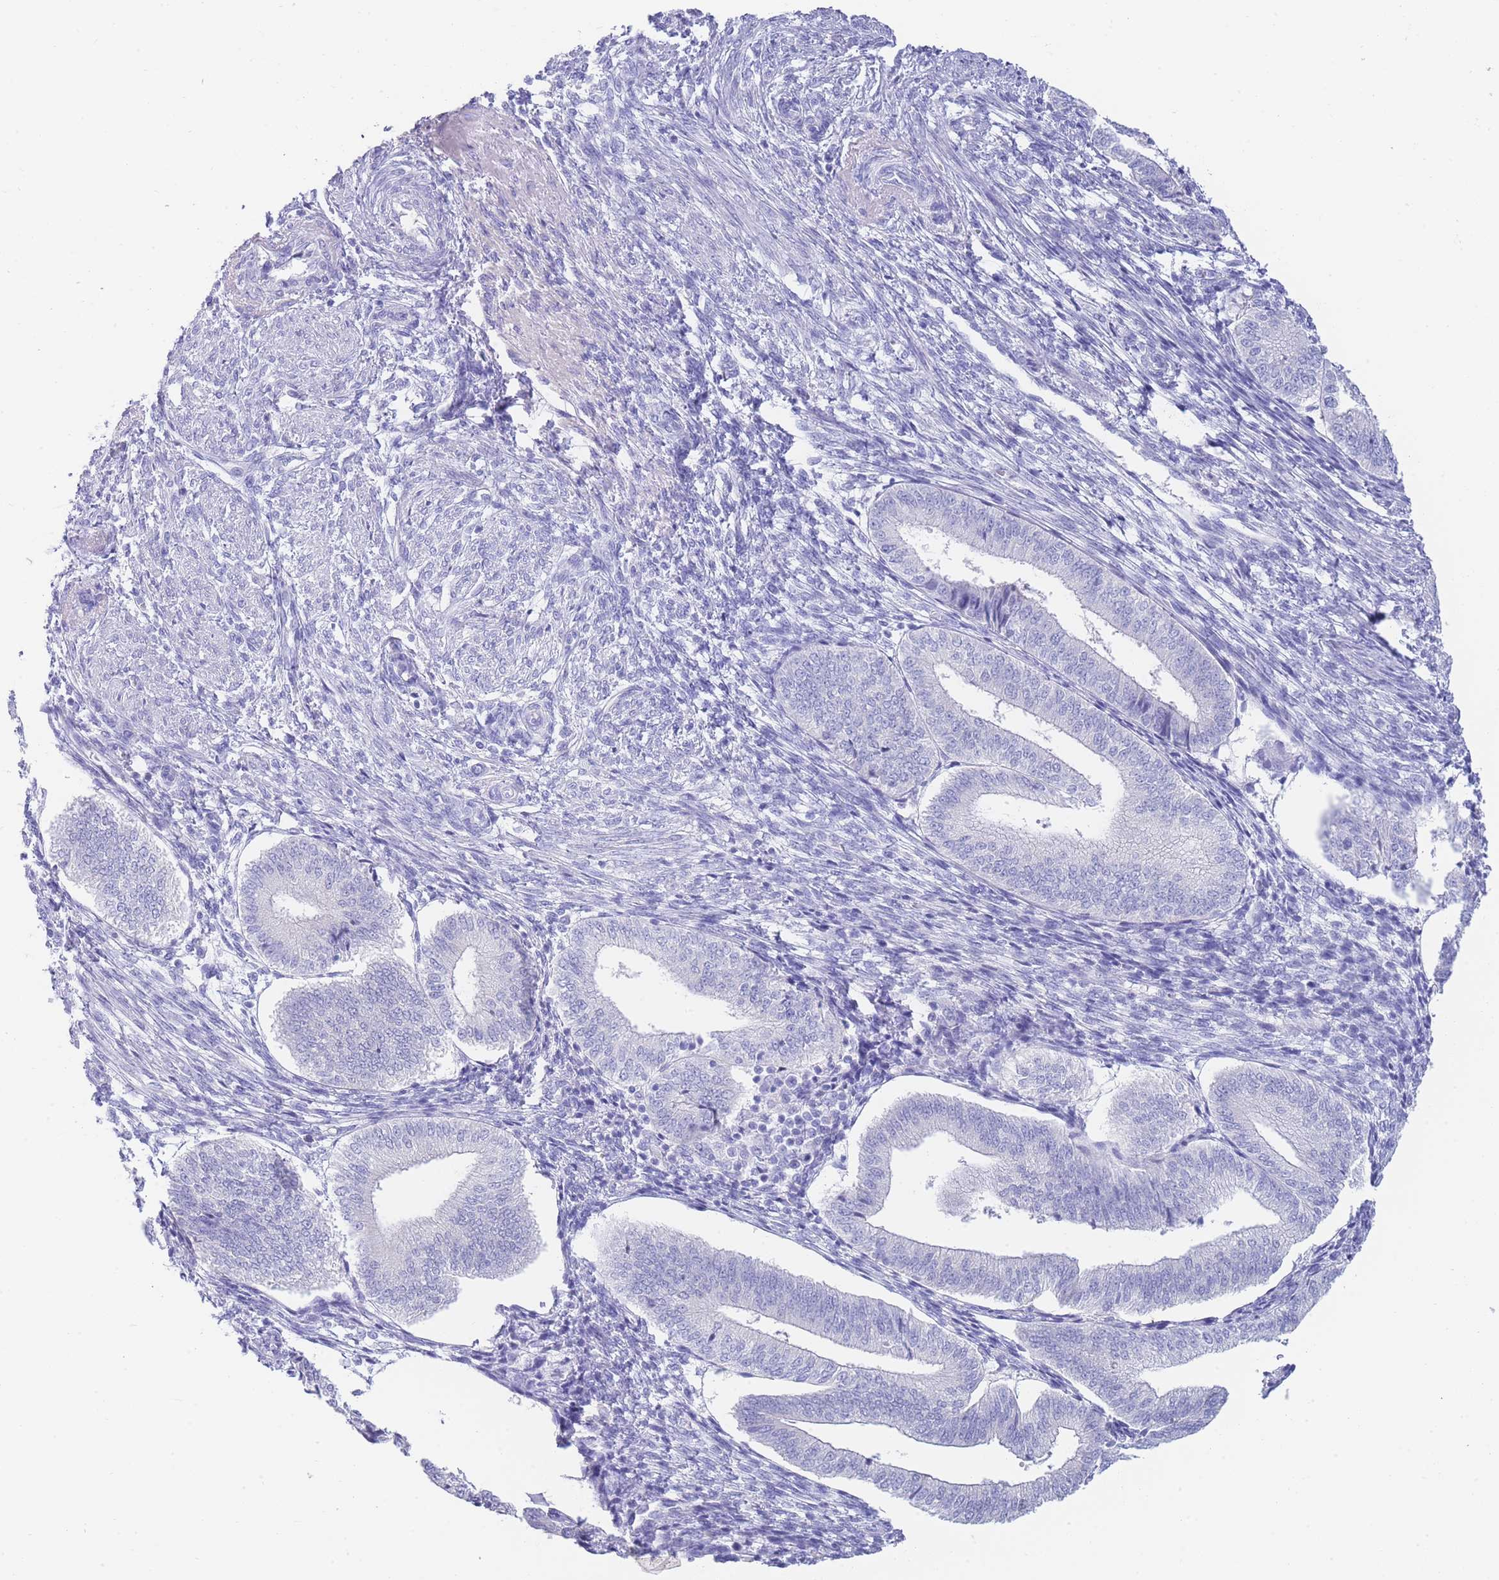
{"staining": {"intensity": "negative", "quantity": "none", "location": "none"}, "tissue": "endometrium", "cell_type": "Cells in endometrial stroma", "image_type": "normal", "snomed": [{"axis": "morphology", "description": "Normal tissue, NOS"}, {"axis": "topography", "description": "Endometrium"}], "caption": "Image shows no protein staining in cells in endometrial stroma of benign endometrium.", "gene": "LRRC37A2", "patient": {"sex": "female", "age": 34}}